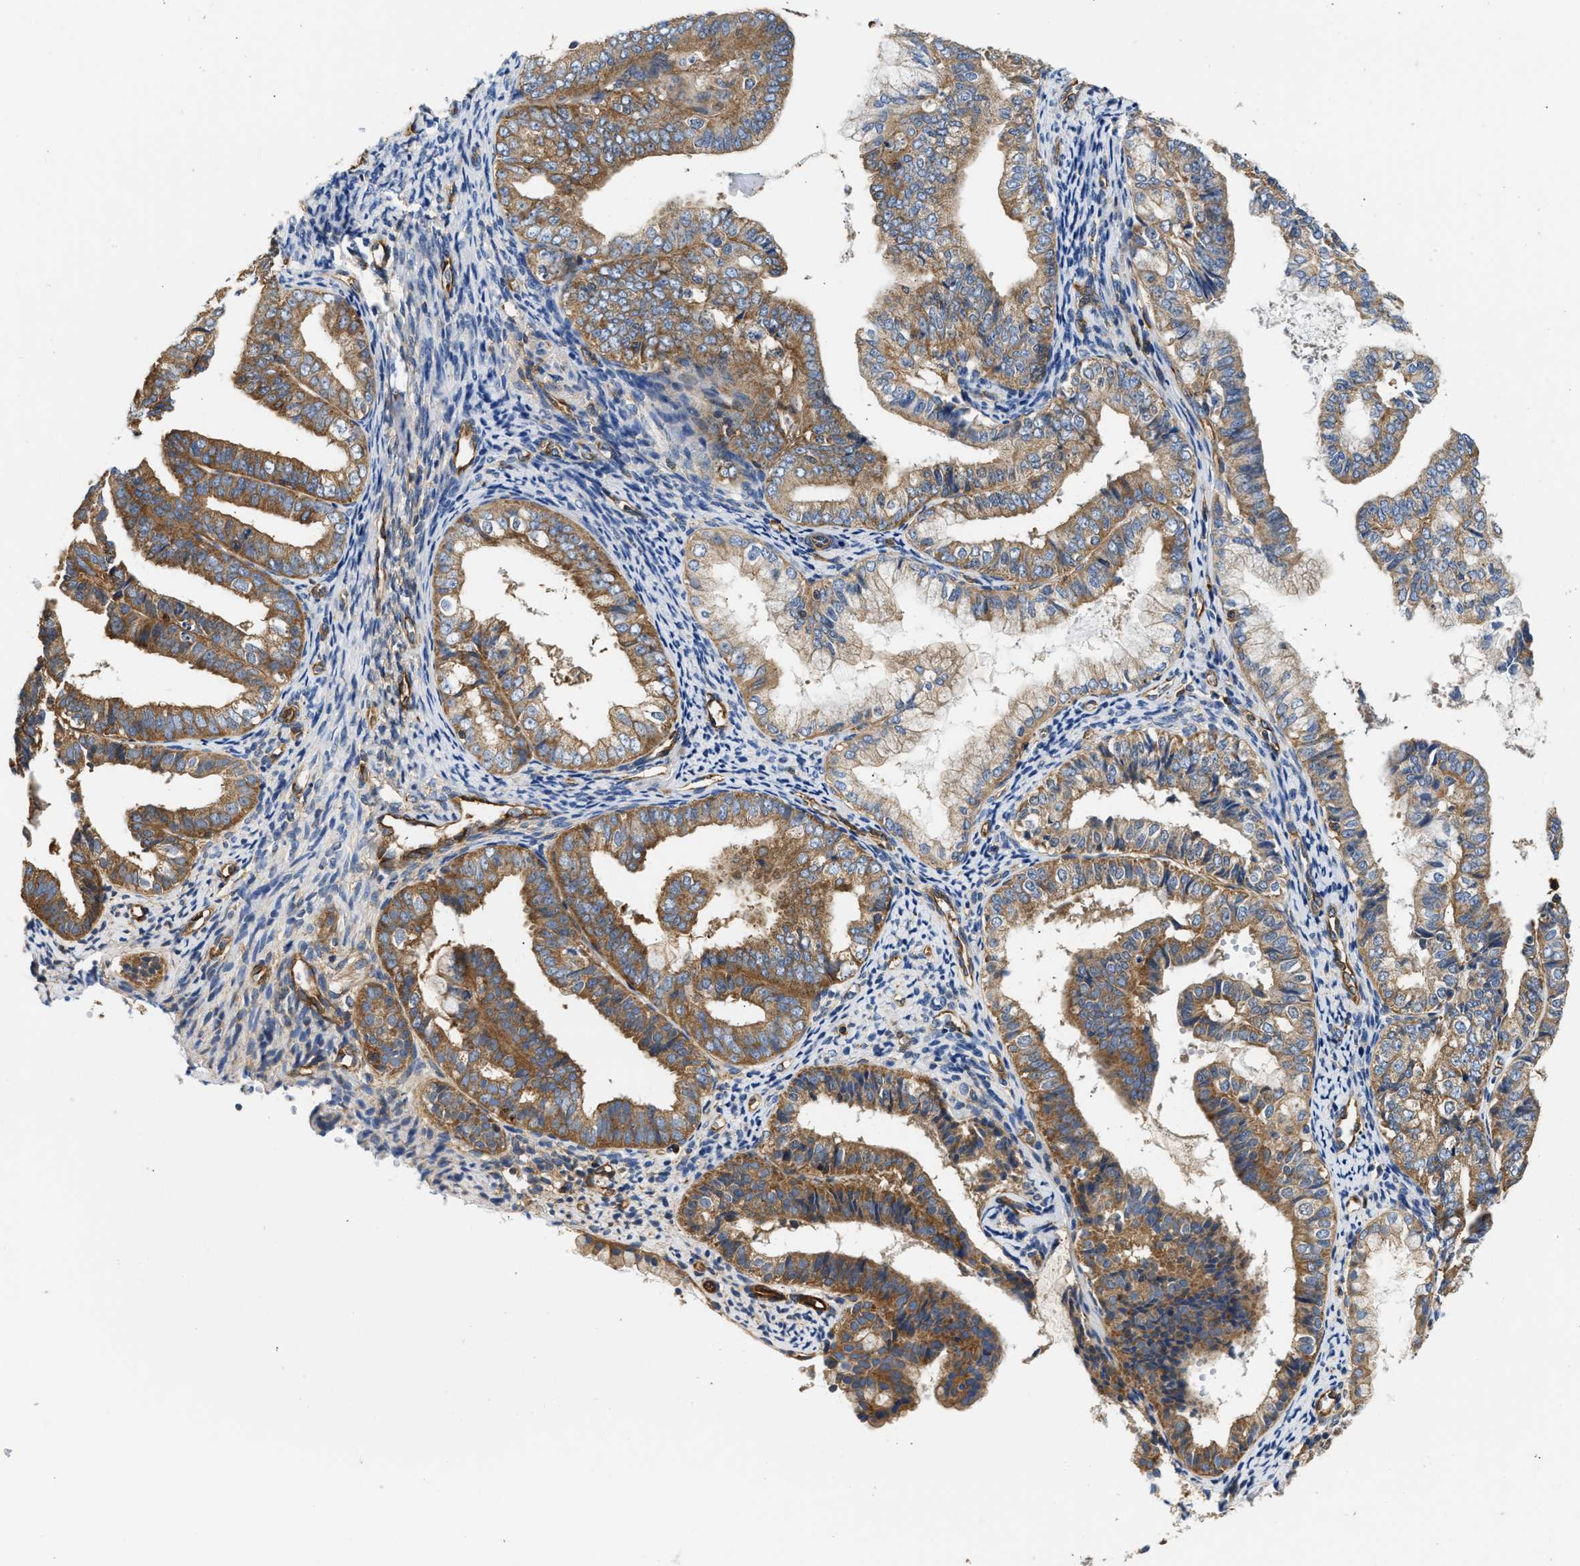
{"staining": {"intensity": "moderate", "quantity": ">75%", "location": "cytoplasmic/membranous"}, "tissue": "endometrial cancer", "cell_type": "Tumor cells", "image_type": "cancer", "snomed": [{"axis": "morphology", "description": "Adenocarcinoma, NOS"}, {"axis": "topography", "description": "Endometrium"}], "caption": "Adenocarcinoma (endometrial) tissue shows moderate cytoplasmic/membranous expression in about >75% of tumor cells", "gene": "SAMD9L", "patient": {"sex": "female", "age": 63}}